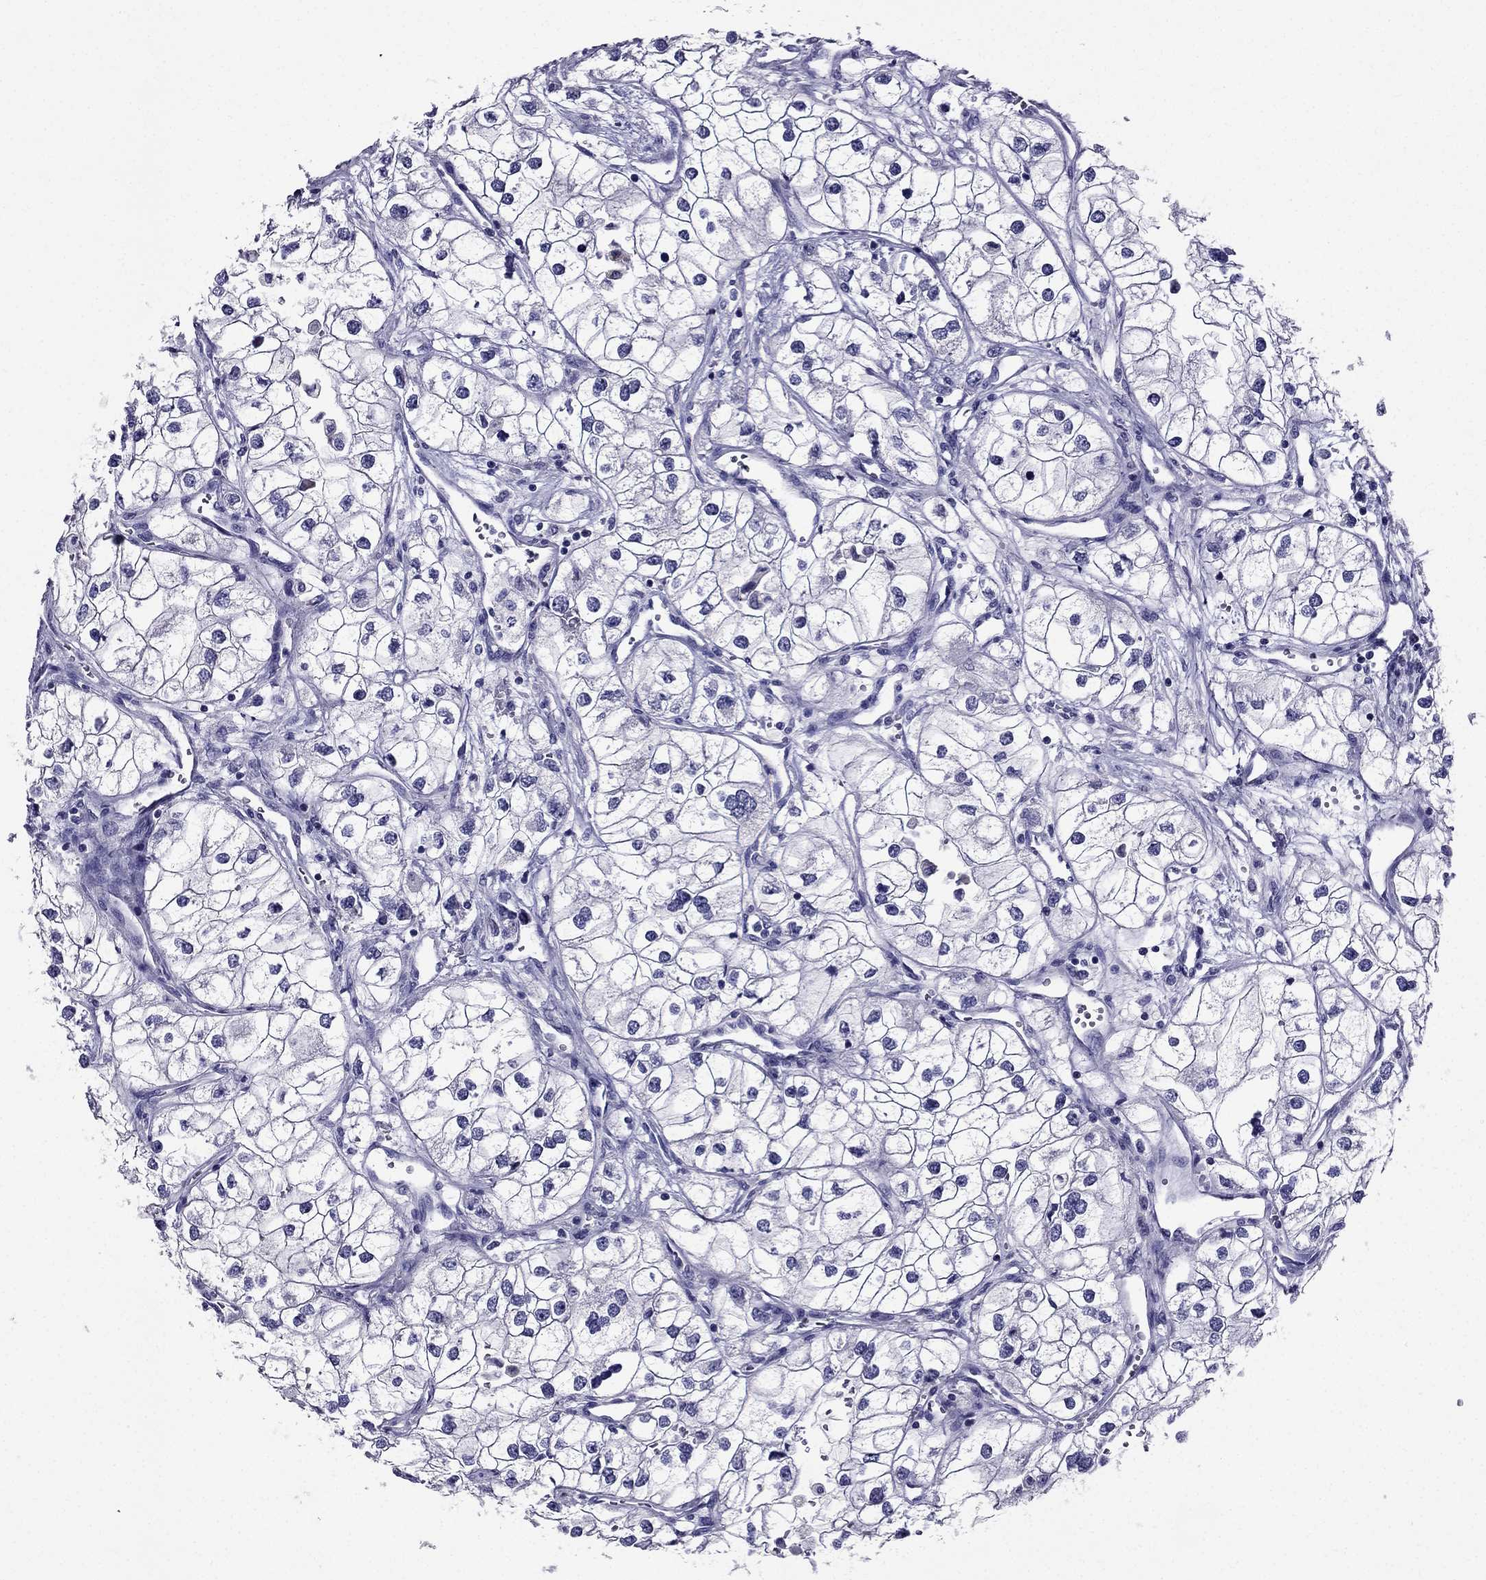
{"staining": {"intensity": "negative", "quantity": "none", "location": "none"}, "tissue": "renal cancer", "cell_type": "Tumor cells", "image_type": "cancer", "snomed": [{"axis": "morphology", "description": "Adenocarcinoma, NOS"}, {"axis": "topography", "description": "Kidney"}], "caption": "This is an IHC photomicrograph of adenocarcinoma (renal). There is no expression in tumor cells.", "gene": "ZNF541", "patient": {"sex": "male", "age": 59}}